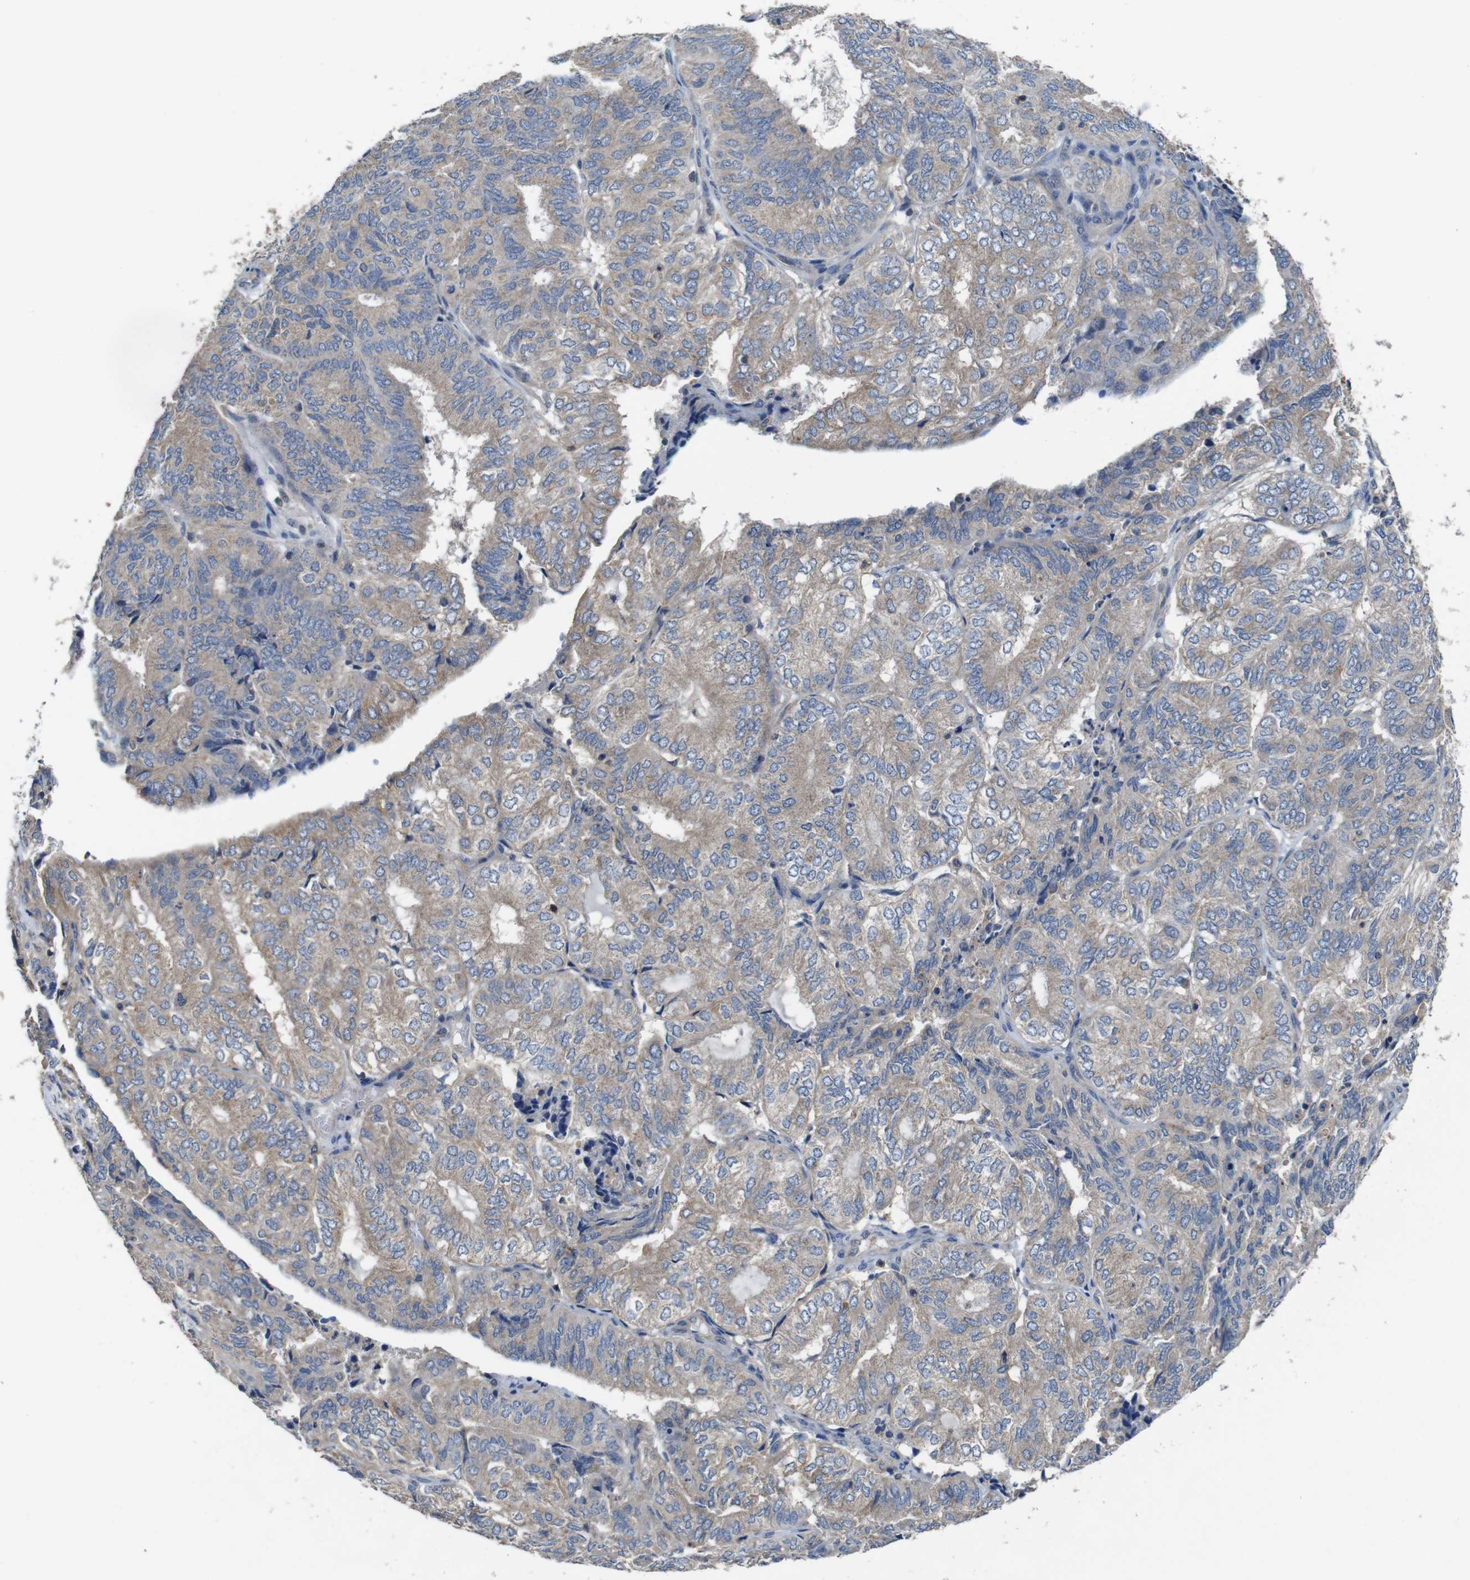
{"staining": {"intensity": "weak", "quantity": ">75%", "location": "cytoplasmic/membranous"}, "tissue": "endometrial cancer", "cell_type": "Tumor cells", "image_type": "cancer", "snomed": [{"axis": "morphology", "description": "Adenocarcinoma, NOS"}, {"axis": "topography", "description": "Uterus"}], "caption": "Protein staining of endometrial cancer (adenocarcinoma) tissue shows weak cytoplasmic/membranous staining in approximately >75% of tumor cells.", "gene": "GLIPR1", "patient": {"sex": "female", "age": 60}}